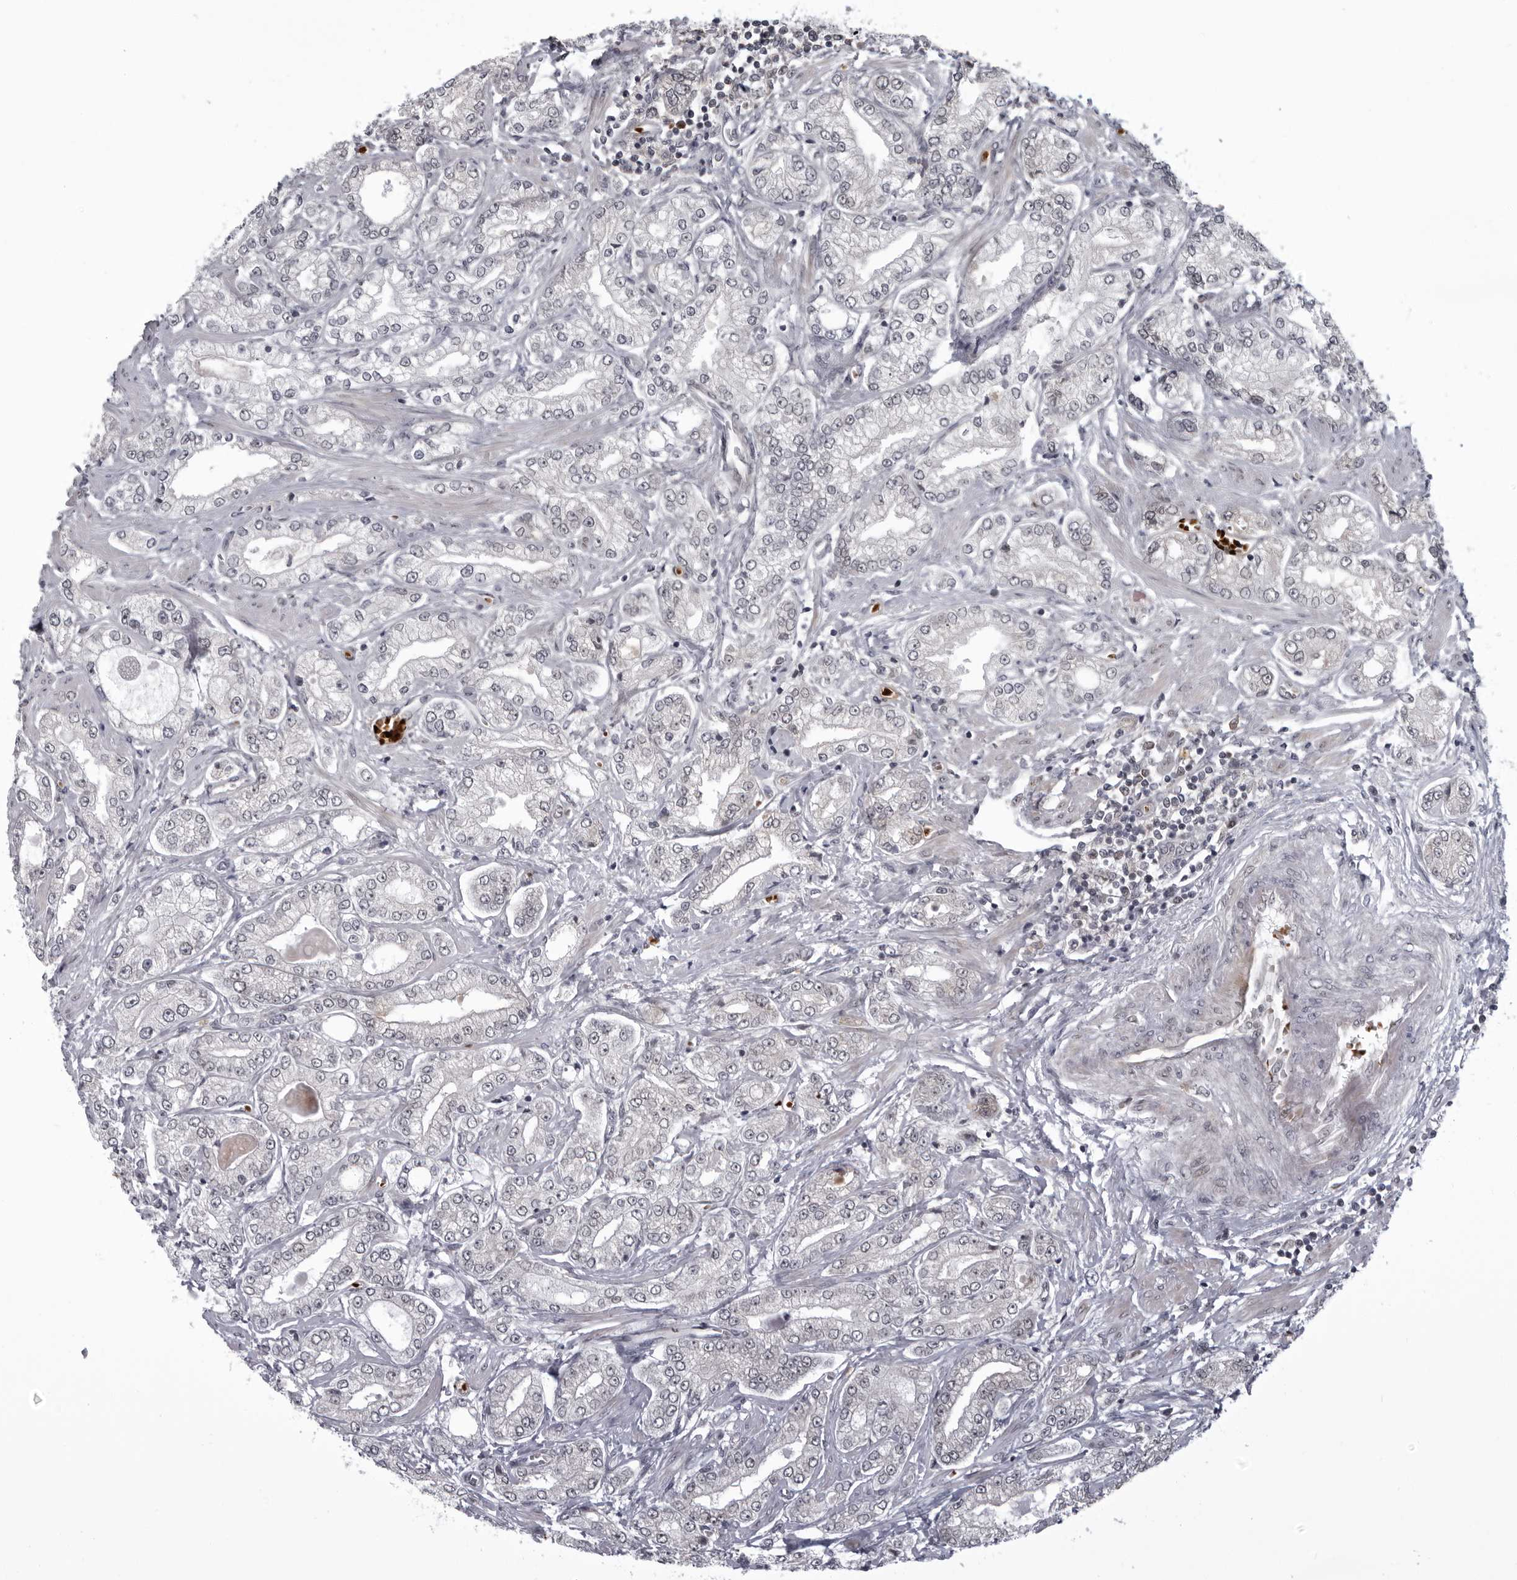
{"staining": {"intensity": "negative", "quantity": "none", "location": "none"}, "tissue": "prostate cancer", "cell_type": "Tumor cells", "image_type": "cancer", "snomed": [{"axis": "morphology", "description": "Adenocarcinoma, Low grade"}, {"axis": "topography", "description": "Prostate"}], "caption": "There is no significant expression in tumor cells of low-grade adenocarcinoma (prostate). The staining is performed using DAB brown chromogen with nuclei counter-stained in using hematoxylin.", "gene": "THOP1", "patient": {"sex": "male", "age": 62}}